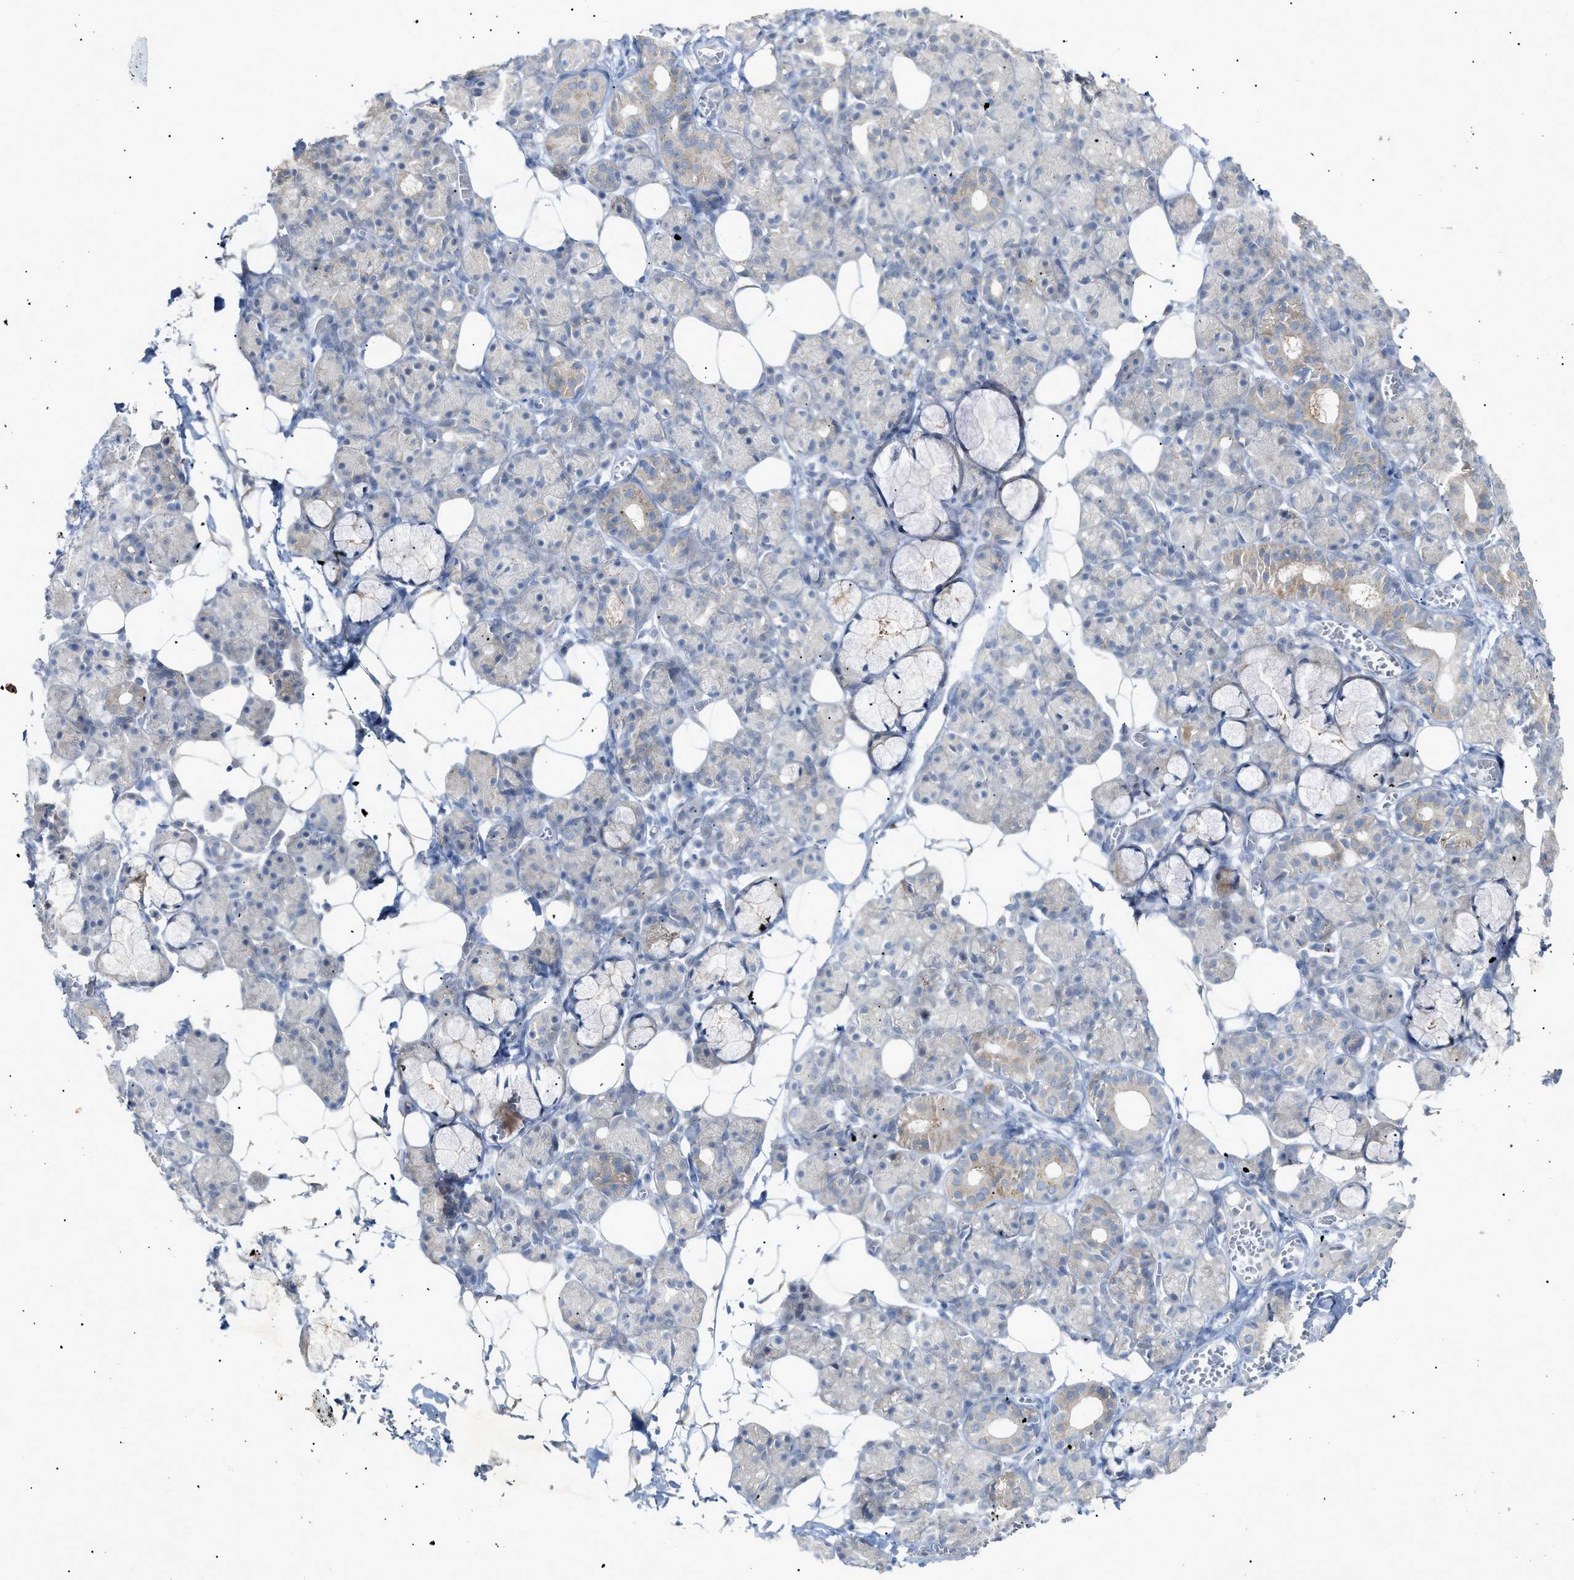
{"staining": {"intensity": "moderate", "quantity": "<25%", "location": "cytoplasmic/membranous"}, "tissue": "salivary gland", "cell_type": "Glandular cells", "image_type": "normal", "snomed": [{"axis": "morphology", "description": "Normal tissue, NOS"}, {"axis": "topography", "description": "Salivary gland"}], "caption": "Immunohistochemistry of unremarkable salivary gland reveals low levels of moderate cytoplasmic/membranous staining in about <25% of glandular cells.", "gene": "SLC25A31", "patient": {"sex": "male", "age": 63}}